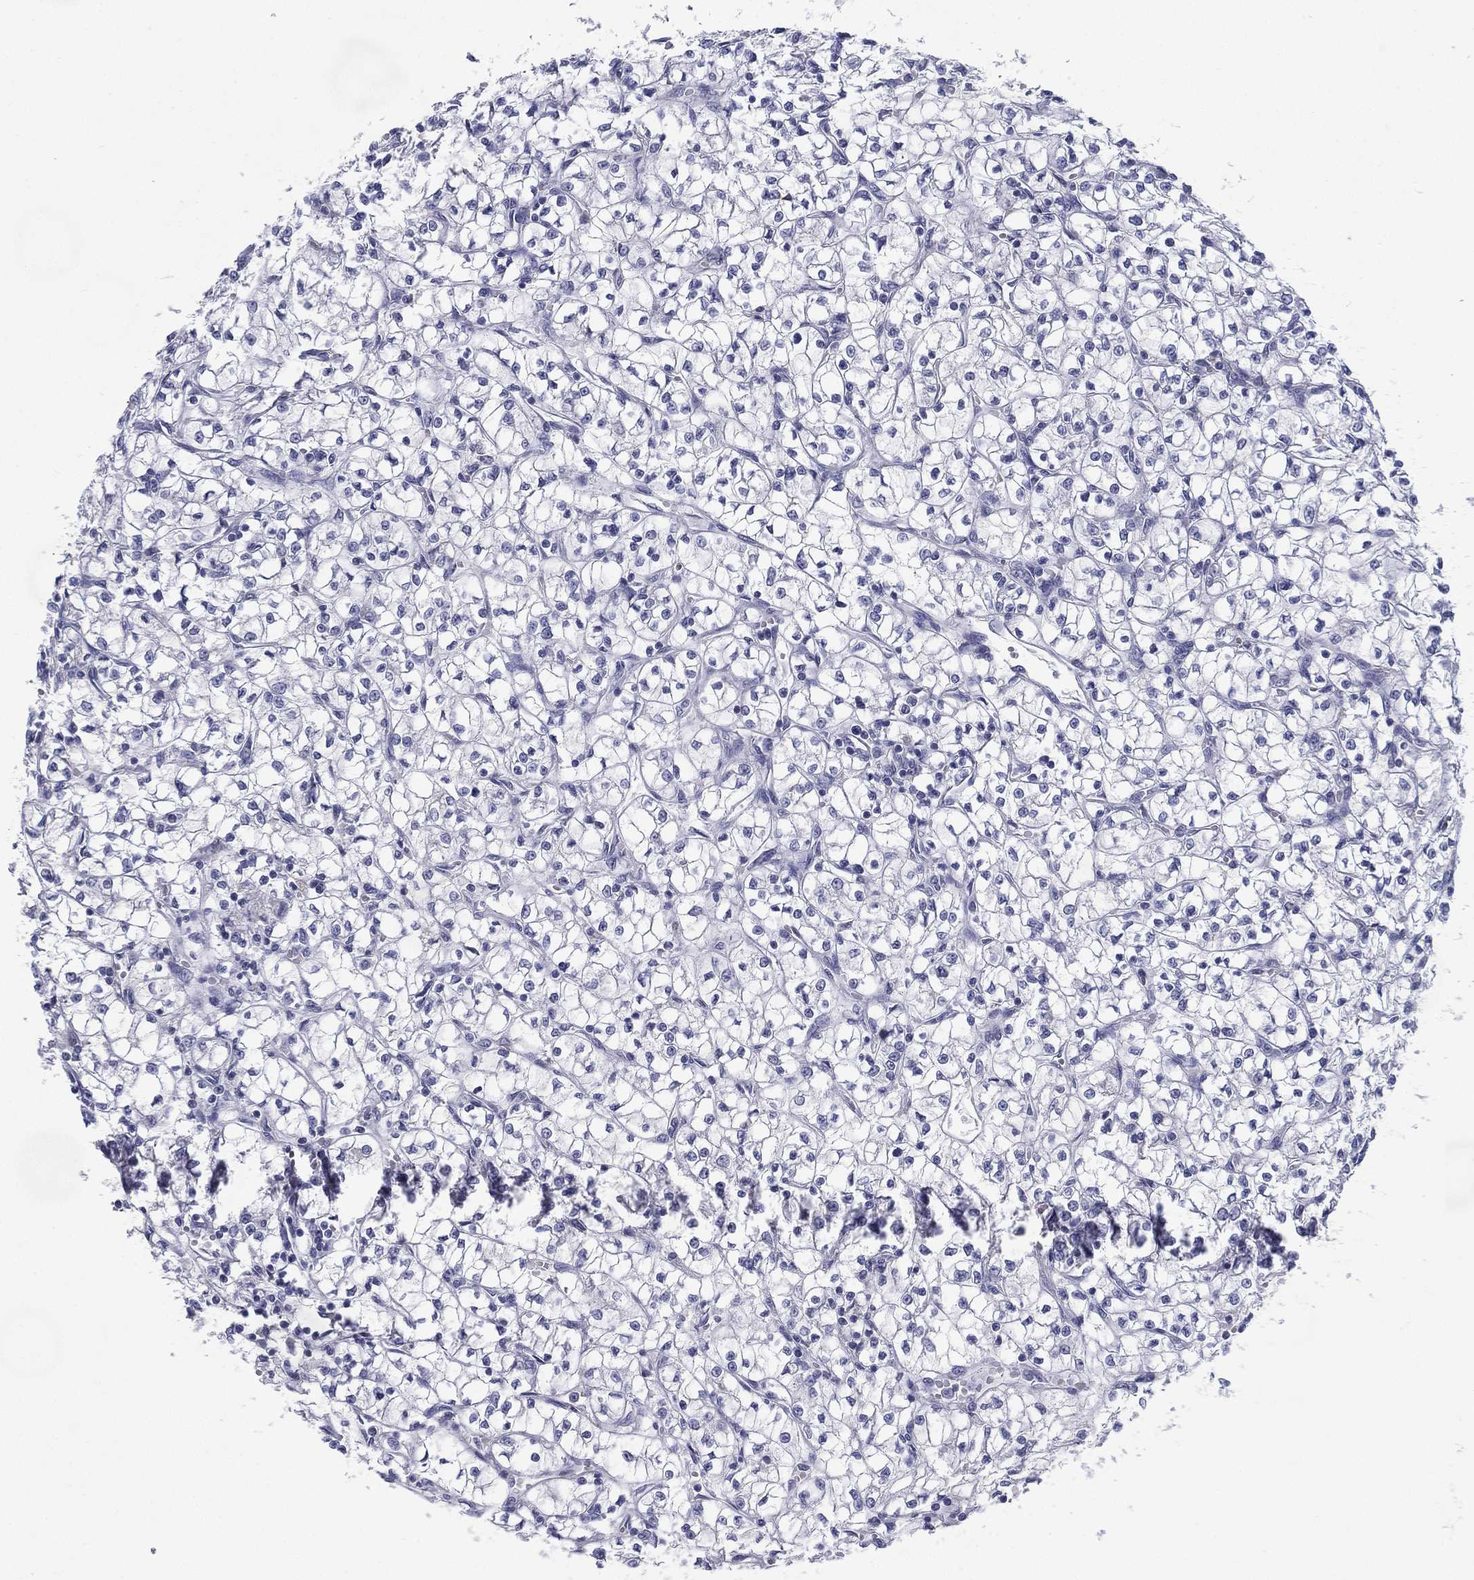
{"staining": {"intensity": "negative", "quantity": "none", "location": "none"}, "tissue": "renal cancer", "cell_type": "Tumor cells", "image_type": "cancer", "snomed": [{"axis": "morphology", "description": "Adenocarcinoma, NOS"}, {"axis": "topography", "description": "Kidney"}], "caption": "There is no significant positivity in tumor cells of renal cancer (adenocarcinoma).", "gene": "C19orf18", "patient": {"sex": "female", "age": 64}}